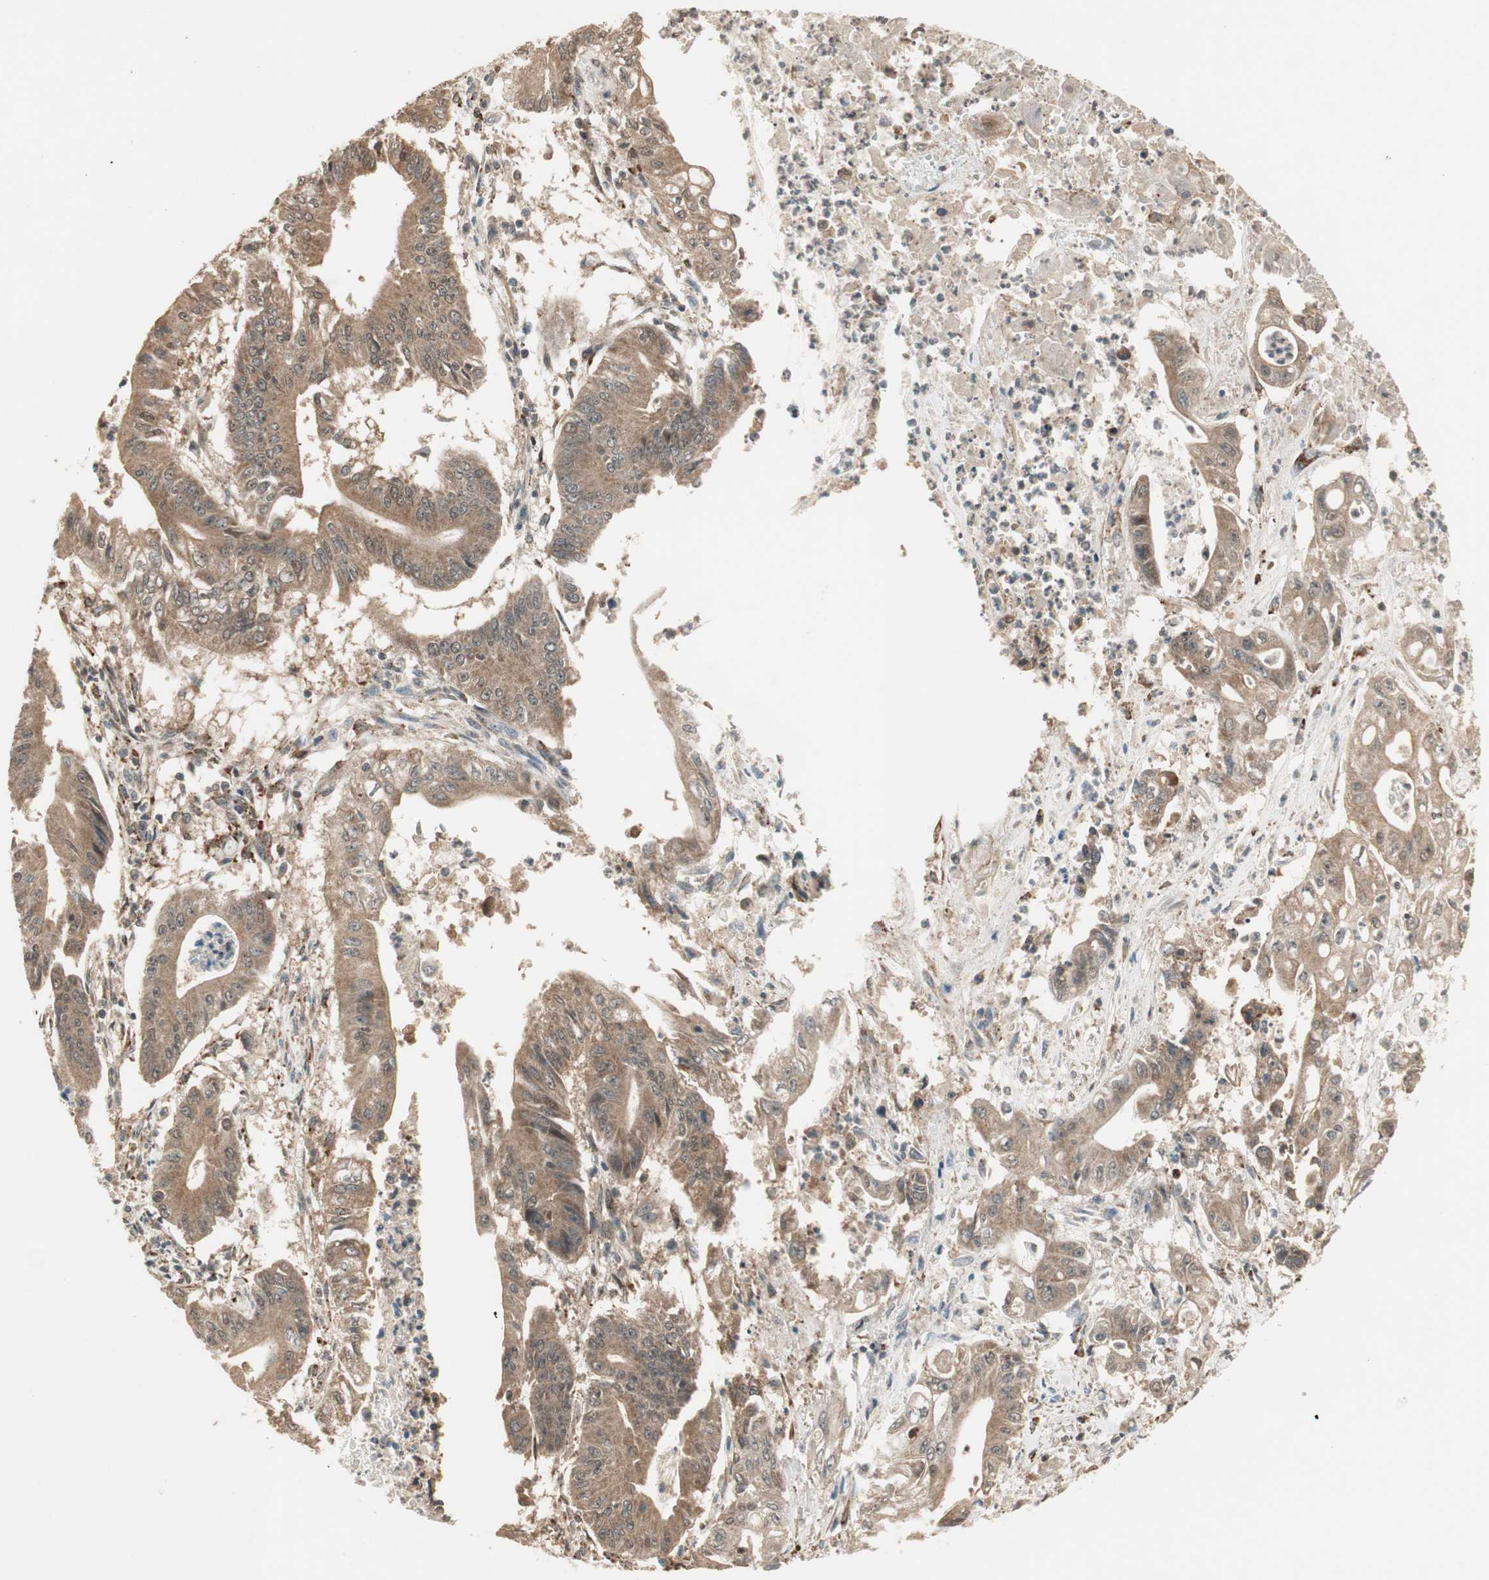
{"staining": {"intensity": "moderate", "quantity": ">75%", "location": "cytoplasmic/membranous"}, "tissue": "pancreatic cancer", "cell_type": "Tumor cells", "image_type": "cancer", "snomed": [{"axis": "morphology", "description": "Normal tissue, NOS"}, {"axis": "topography", "description": "Lymph node"}], "caption": "Protein staining exhibits moderate cytoplasmic/membranous staining in approximately >75% of tumor cells in pancreatic cancer. The staining was performed using DAB (3,3'-diaminobenzidine), with brown indicating positive protein expression. Nuclei are stained blue with hematoxylin.", "gene": "ZSCAN31", "patient": {"sex": "male", "age": 62}}